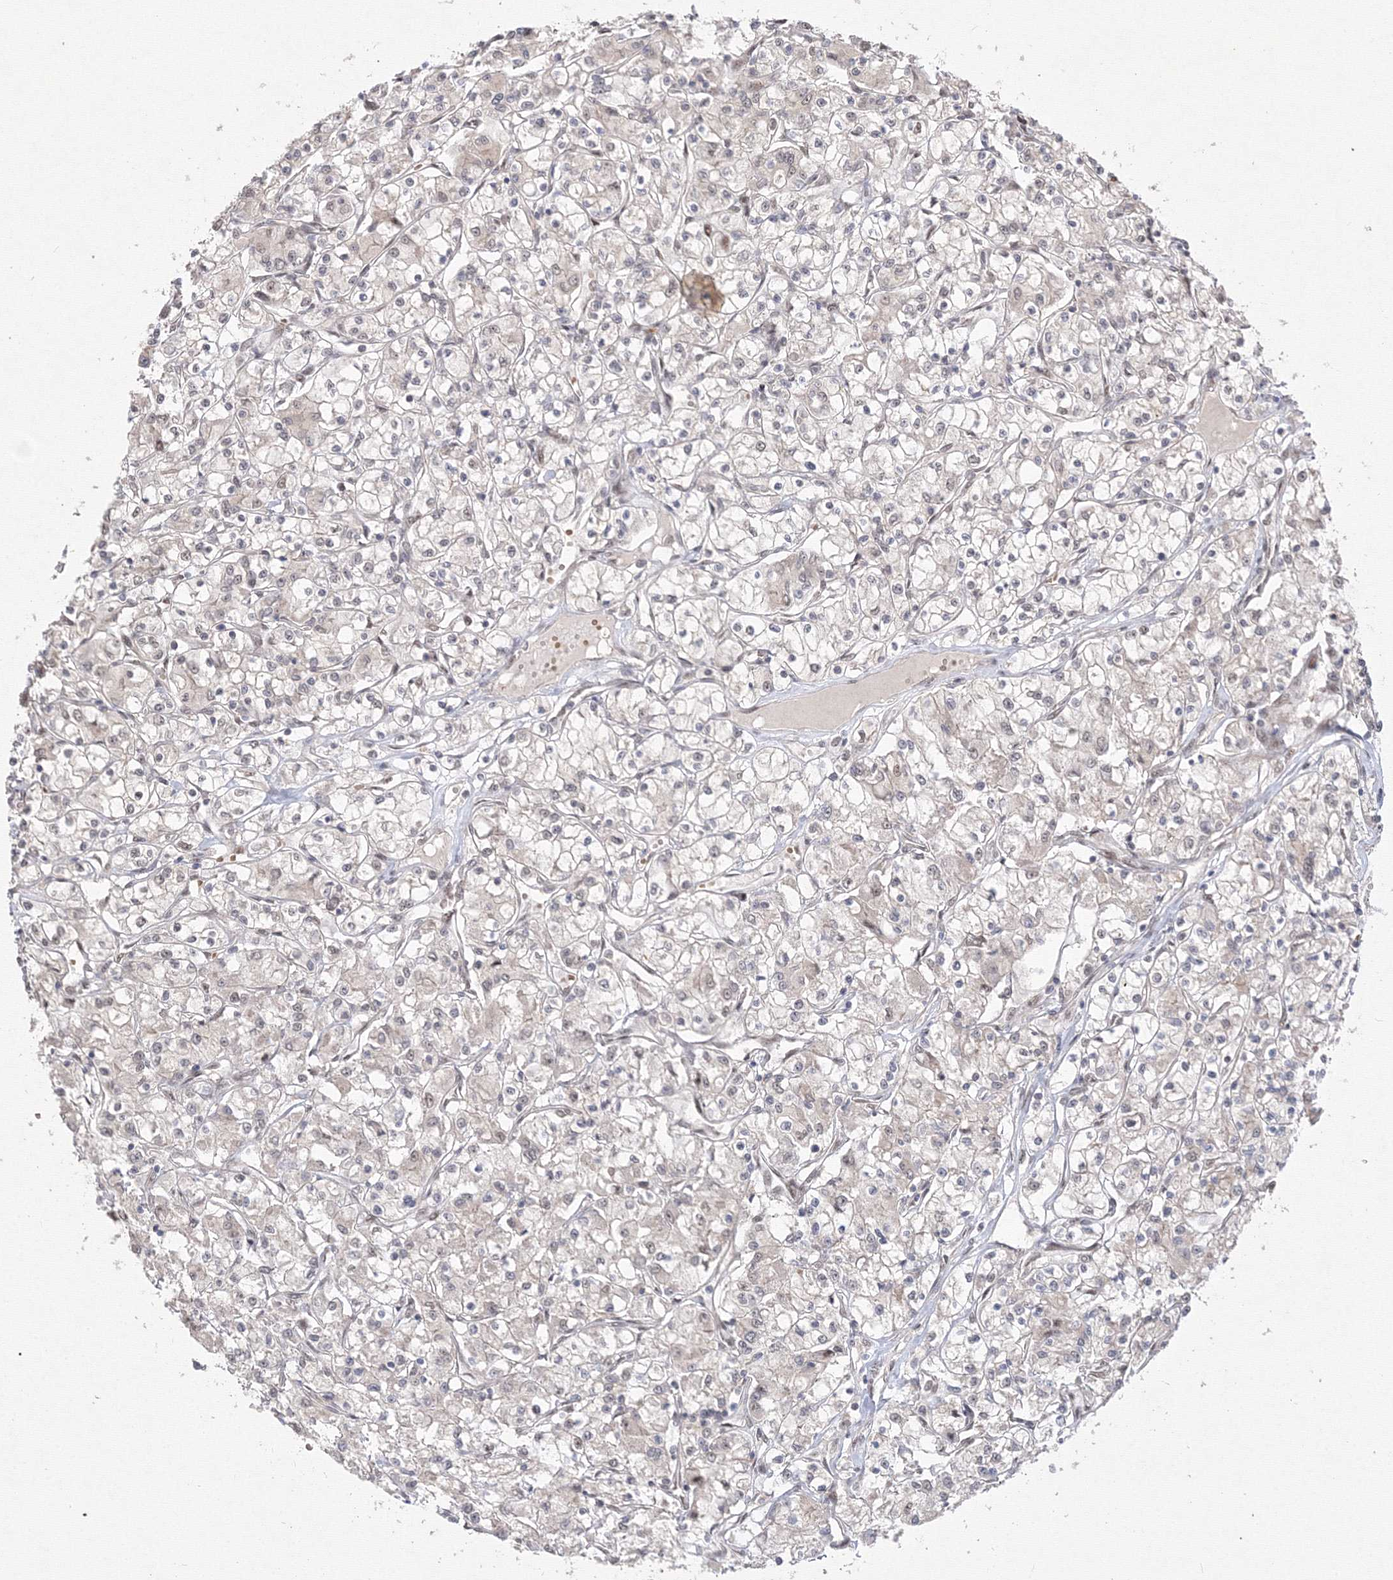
{"staining": {"intensity": "weak", "quantity": "<25%", "location": "nuclear"}, "tissue": "renal cancer", "cell_type": "Tumor cells", "image_type": "cancer", "snomed": [{"axis": "morphology", "description": "Adenocarcinoma, NOS"}, {"axis": "topography", "description": "Kidney"}], "caption": "Immunohistochemistry (IHC) image of renal cancer stained for a protein (brown), which reveals no expression in tumor cells.", "gene": "COPS4", "patient": {"sex": "female", "age": 59}}